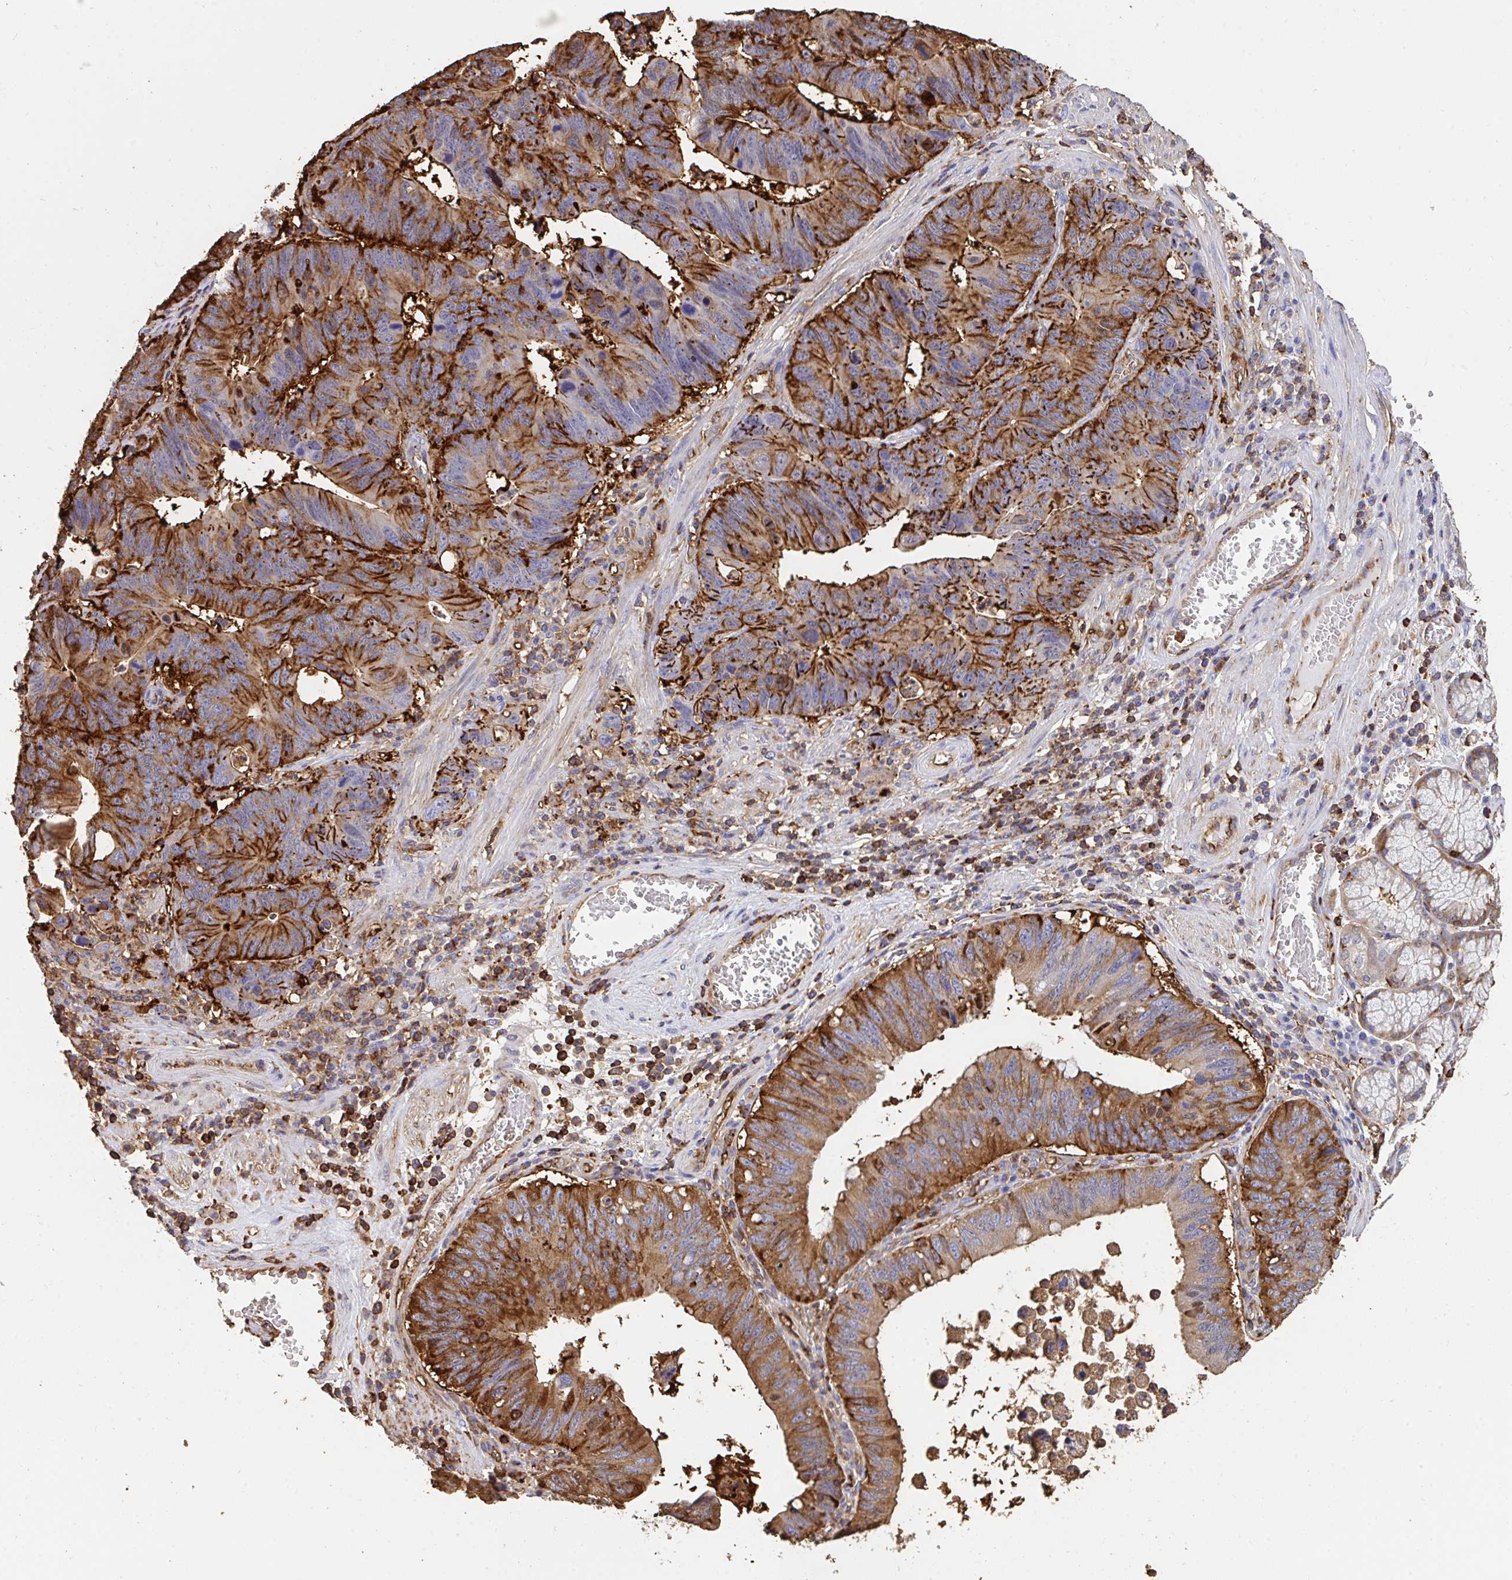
{"staining": {"intensity": "strong", "quantity": "25%-75%", "location": "cytoplasmic/membranous"}, "tissue": "stomach cancer", "cell_type": "Tumor cells", "image_type": "cancer", "snomed": [{"axis": "morphology", "description": "Adenocarcinoma, NOS"}, {"axis": "topography", "description": "Stomach"}], "caption": "Stomach adenocarcinoma stained with DAB immunohistochemistry (IHC) exhibits high levels of strong cytoplasmic/membranous positivity in about 25%-75% of tumor cells.", "gene": "CFL1", "patient": {"sex": "male", "age": 59}}